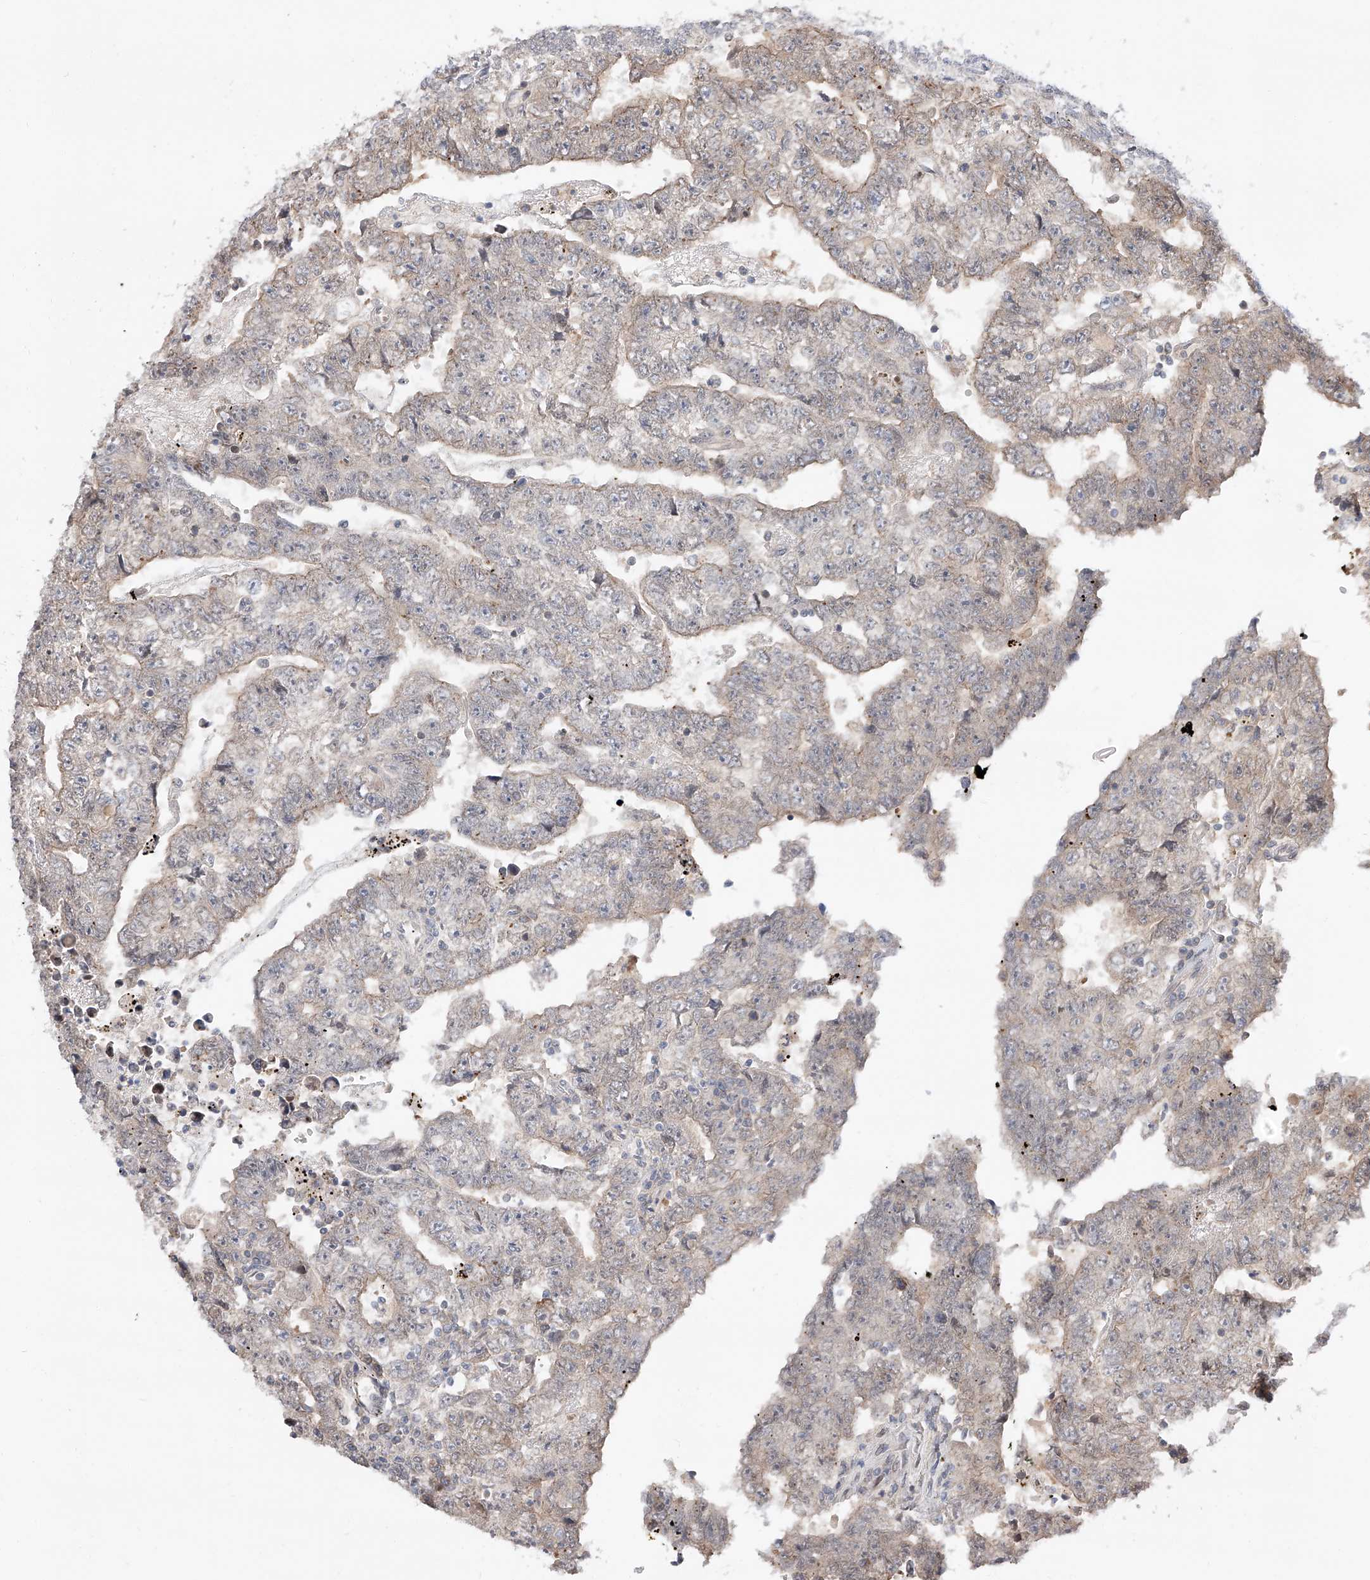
{"staining": {"intensity": "negative", "quantity": "none", "location": "none"}, "tissue": "testis cancer", "cell_type": "Tumor cells", "image_type": "cancer", "snomed": [{"axis": "morphology", "description": "Carcinoma, Embryonal, NOS"}, {"axis": "topography", "description": "Testis"}], "caption": "Immunohistochemical staining of testis cancer shows no significant positivity in tumor cells. The staining is performed using DAB brown chromogen with nuclei counter-stained in using hematoxylin.", "gene": "DIRAS3", "patient": {"sex": "male", "age": 25}}